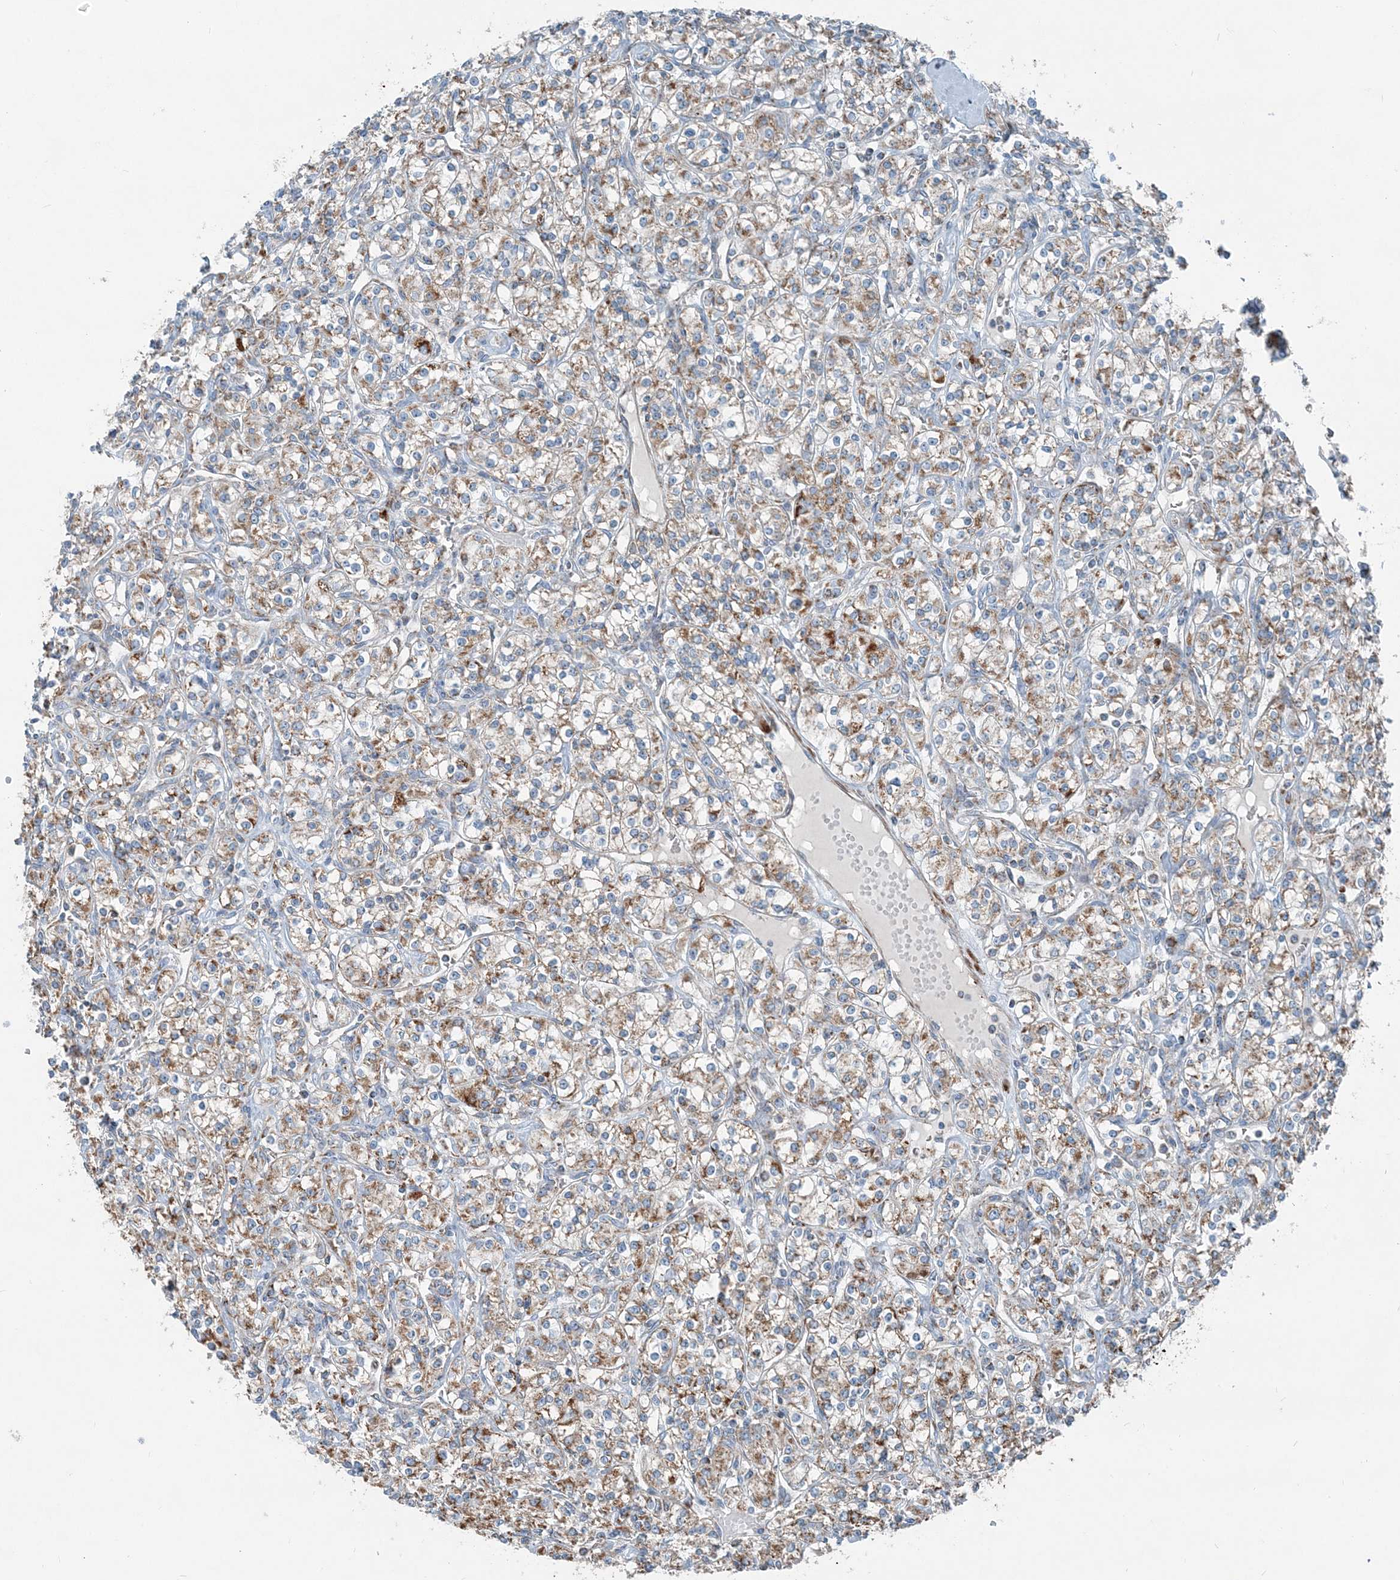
{"staining": {"intensity": "moderate", "quantity": ">75%", "location": "cytoplasmic/membranous"}, "tissue": "renal cancer", "cell_type": "Tumor cells", "image_type": "cancer", "snomed": [{"axis": "morphology", "description": "Adenocarcinoma, NOS"}, {"axis": "topography", "description": "Kidney"}], "caption": "About >75% of tumor cells in renal cancer display moderate cytoplasmic/membranous protein staining as visualized by brown immunohistochemical staining.", "gene": "INTU", "patient": {"sex": "male", "age": 77}}